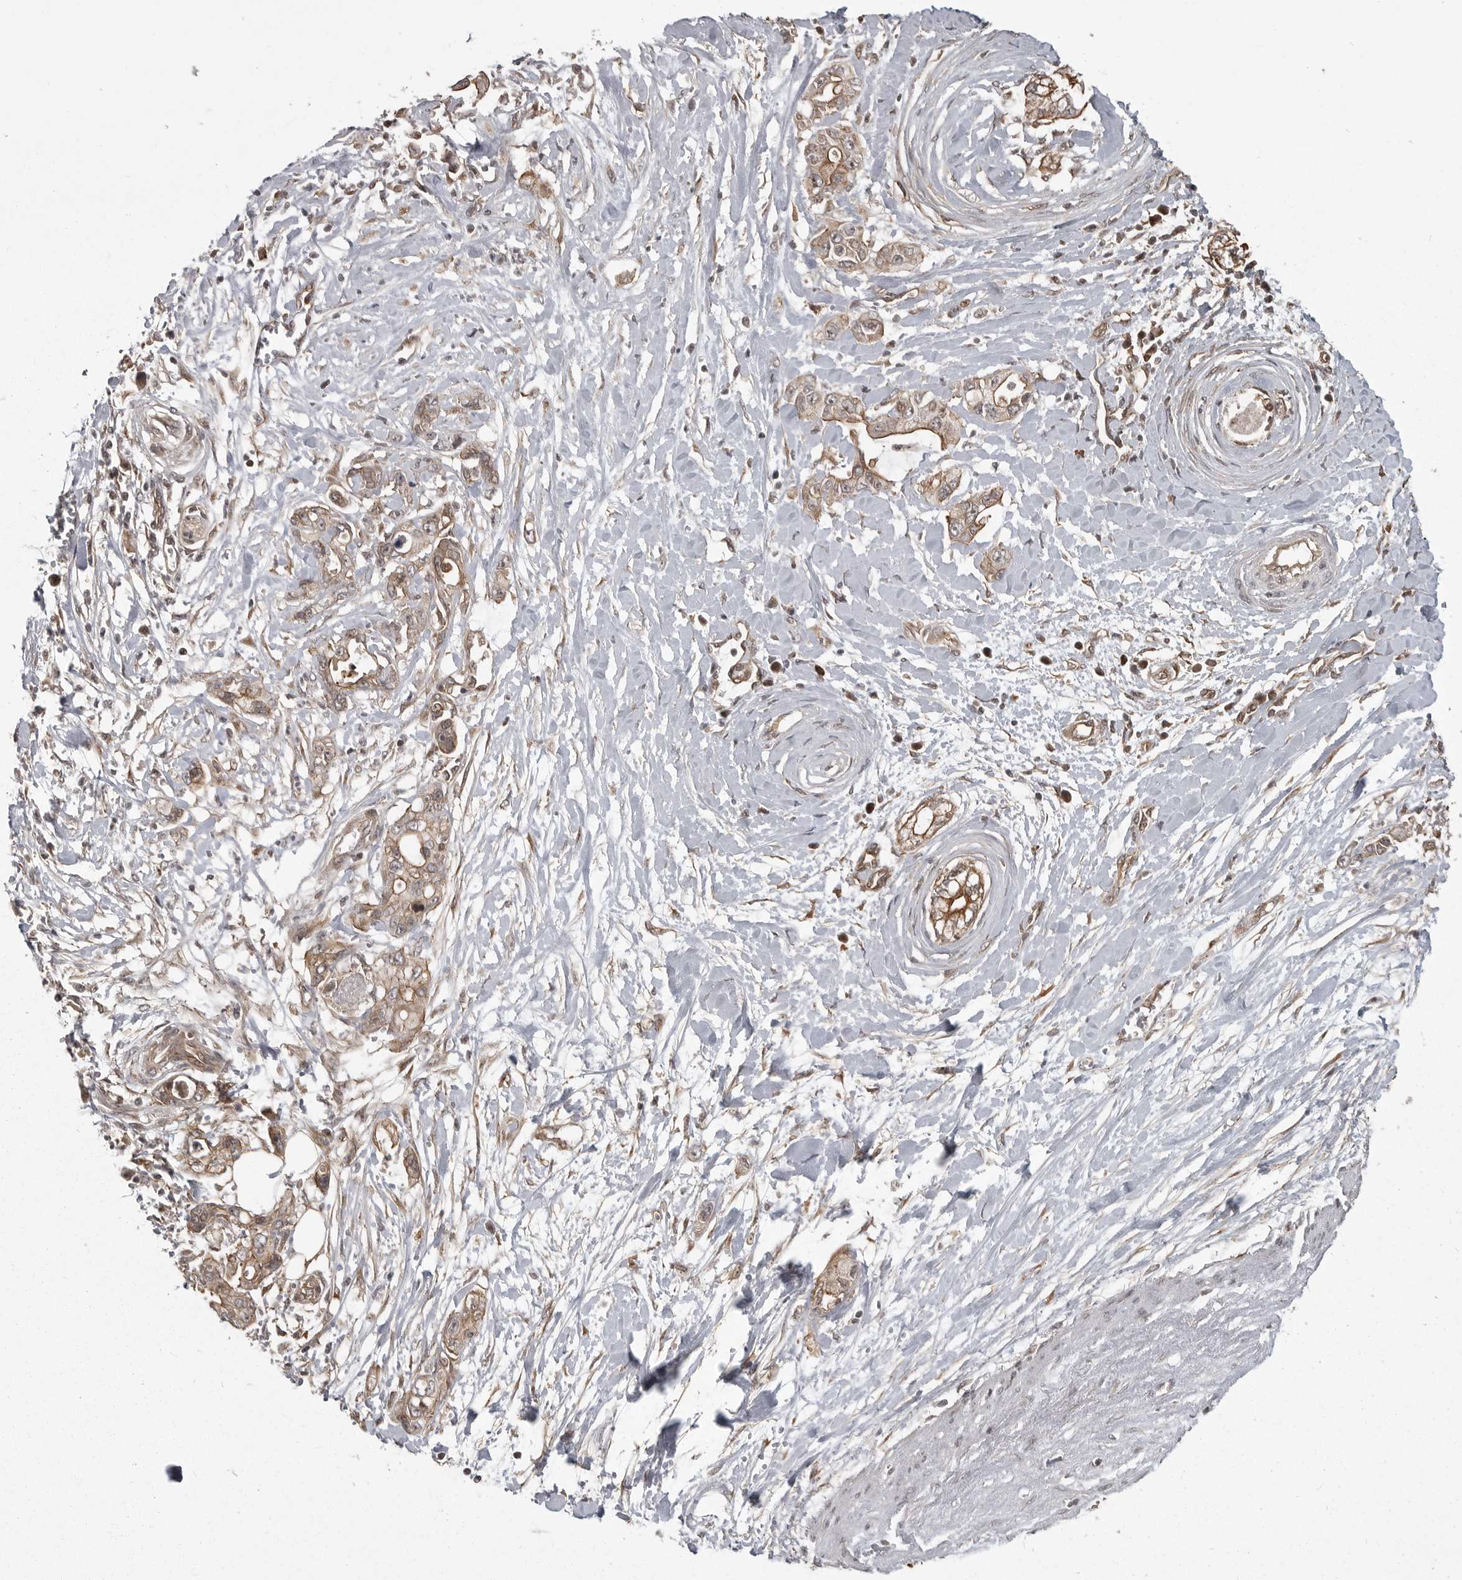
{"staining": {"intensity": "moderate", "quantity": ">75%", "location": "cytoplasmic/membranous"}, "tissue": "pancreatic cancer", "cell_type": "Tumor cells", "image_type": "cancer", "snomed": [{"axis": "morphology", "description": "Adenocarcinoma, NOS"}, {"axis": "topography", "description": "Pancreas"}], "caption": "About >75% of tumor cells in pancreatic cancer (adenocarcinoma) show moderate cytoplasmic/membranous protein expression as visualized by brown immunohistochemical staining.", "gene": "DNAJC8", "patient": {"sex": "male", "age": 68}}